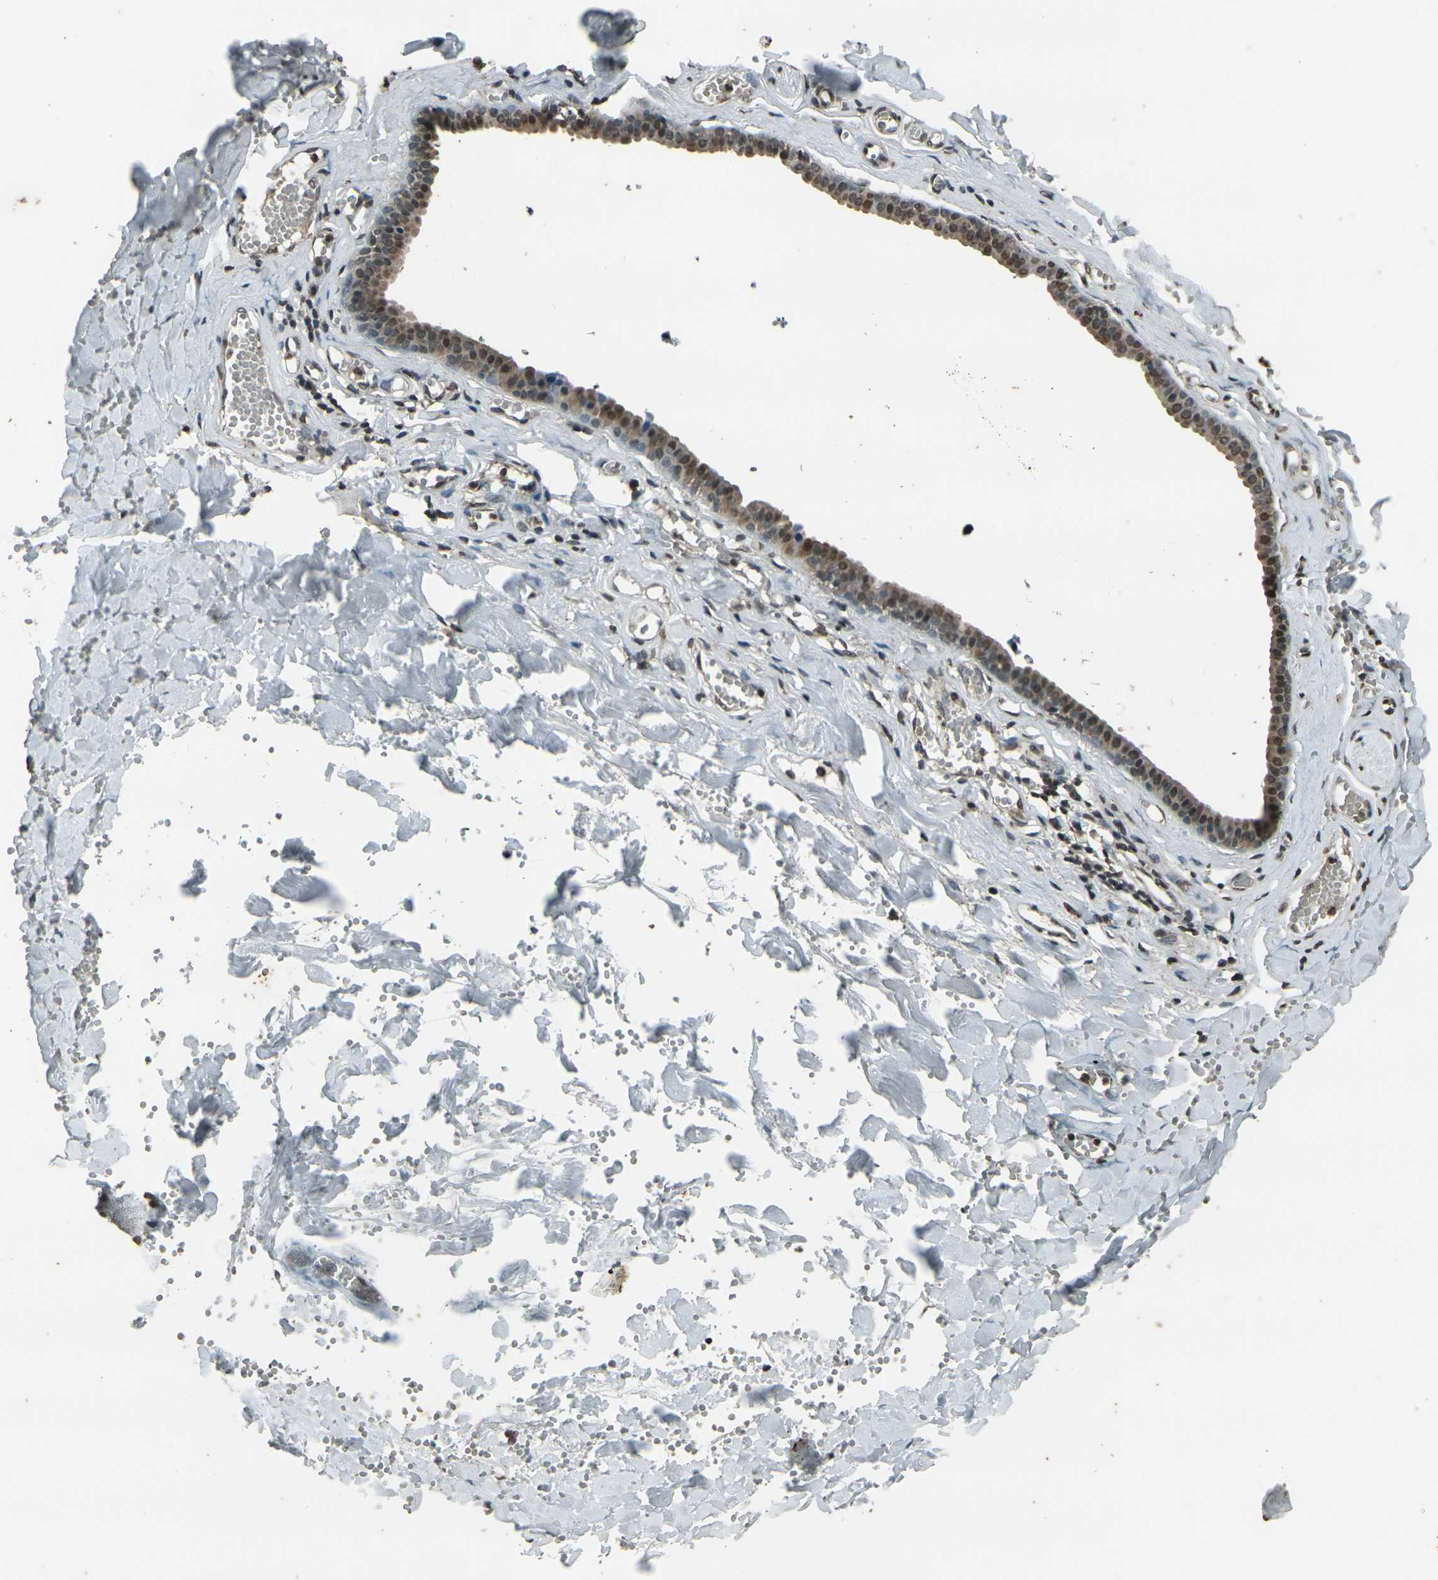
{"staining": {"intensity": "moderate", "quantity": "25%-75%", "location": "cytoplasmic/membranous,nuclear"}, "tissue": "salivary gland", "cell_type": "Glandular cells", "image_type": "normal", "snomed": [{"axis": "morphology", "description": "Normal tissue, NOS"}, {"axis": "topography", "description": "Salivary gland"}], "caption": "Salivary gland was stained to show a protein in brown. There is medium levels of moderate cytoplasmic/membranous,nuclear positivity in about 25%-75% of glandular cells.", "gene": "PRPF8", "patient": {"sex": "male", "age": 62}}